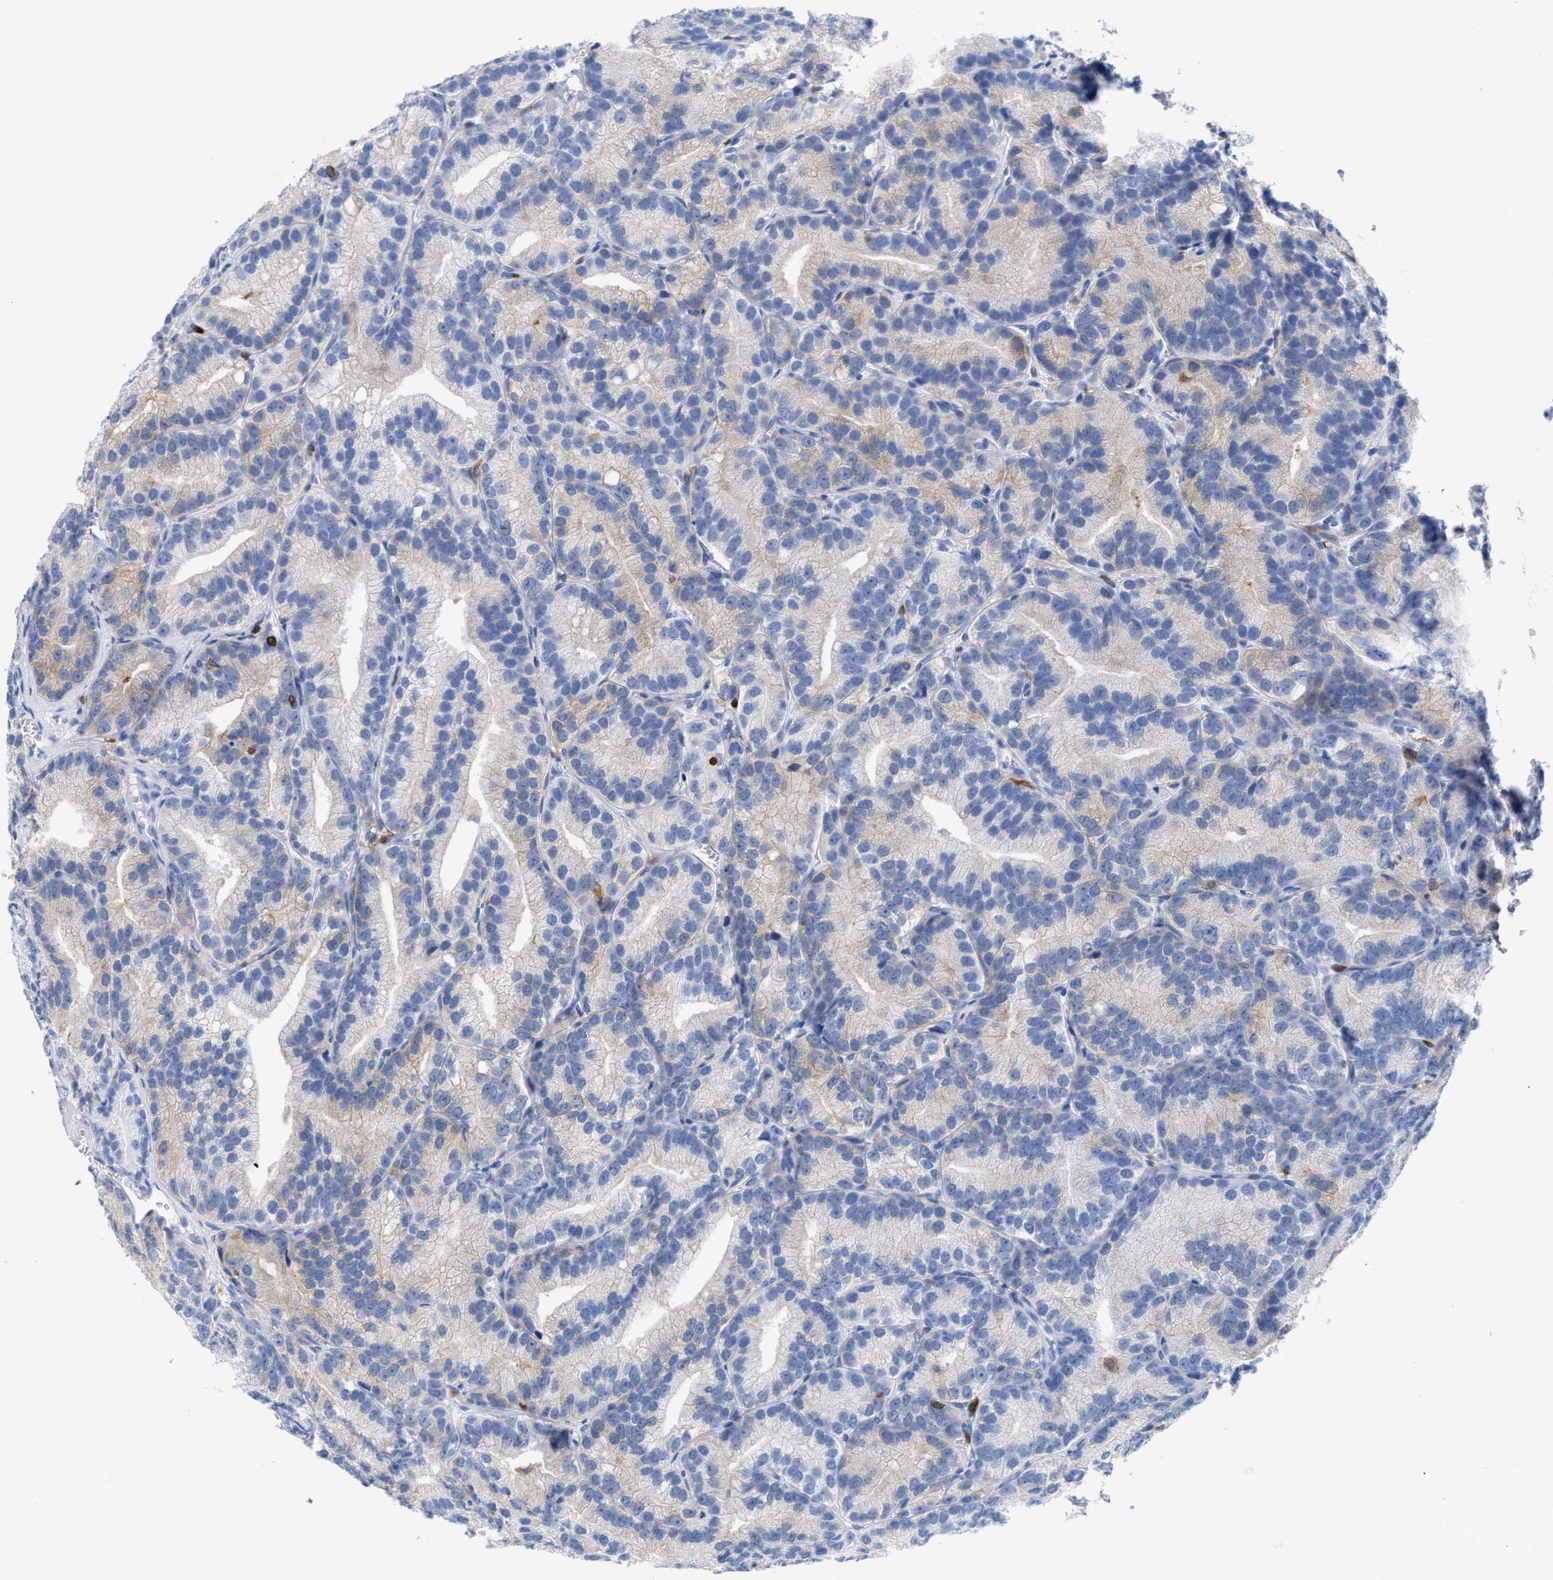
{"staining": {"intensity": "negative", "quantity": "none", "location": "none"}, "tissue": "prostate cancer", "cell_type": "Tumor cells", "image_type": "cancer", "snomed": [{"axis": "morphology", "description": "Adenocarcinoma, Low grade"}, {"axis": "topography", "description": "Prostate"}], "caption": "Prostate low-grade adenocarcinoma stained for a protein using immunohistochemistry (IHC) demonstrates no positivity tumor cells.", "gene": "LCP1", "patient": {"sex": "male", "age": 89}}